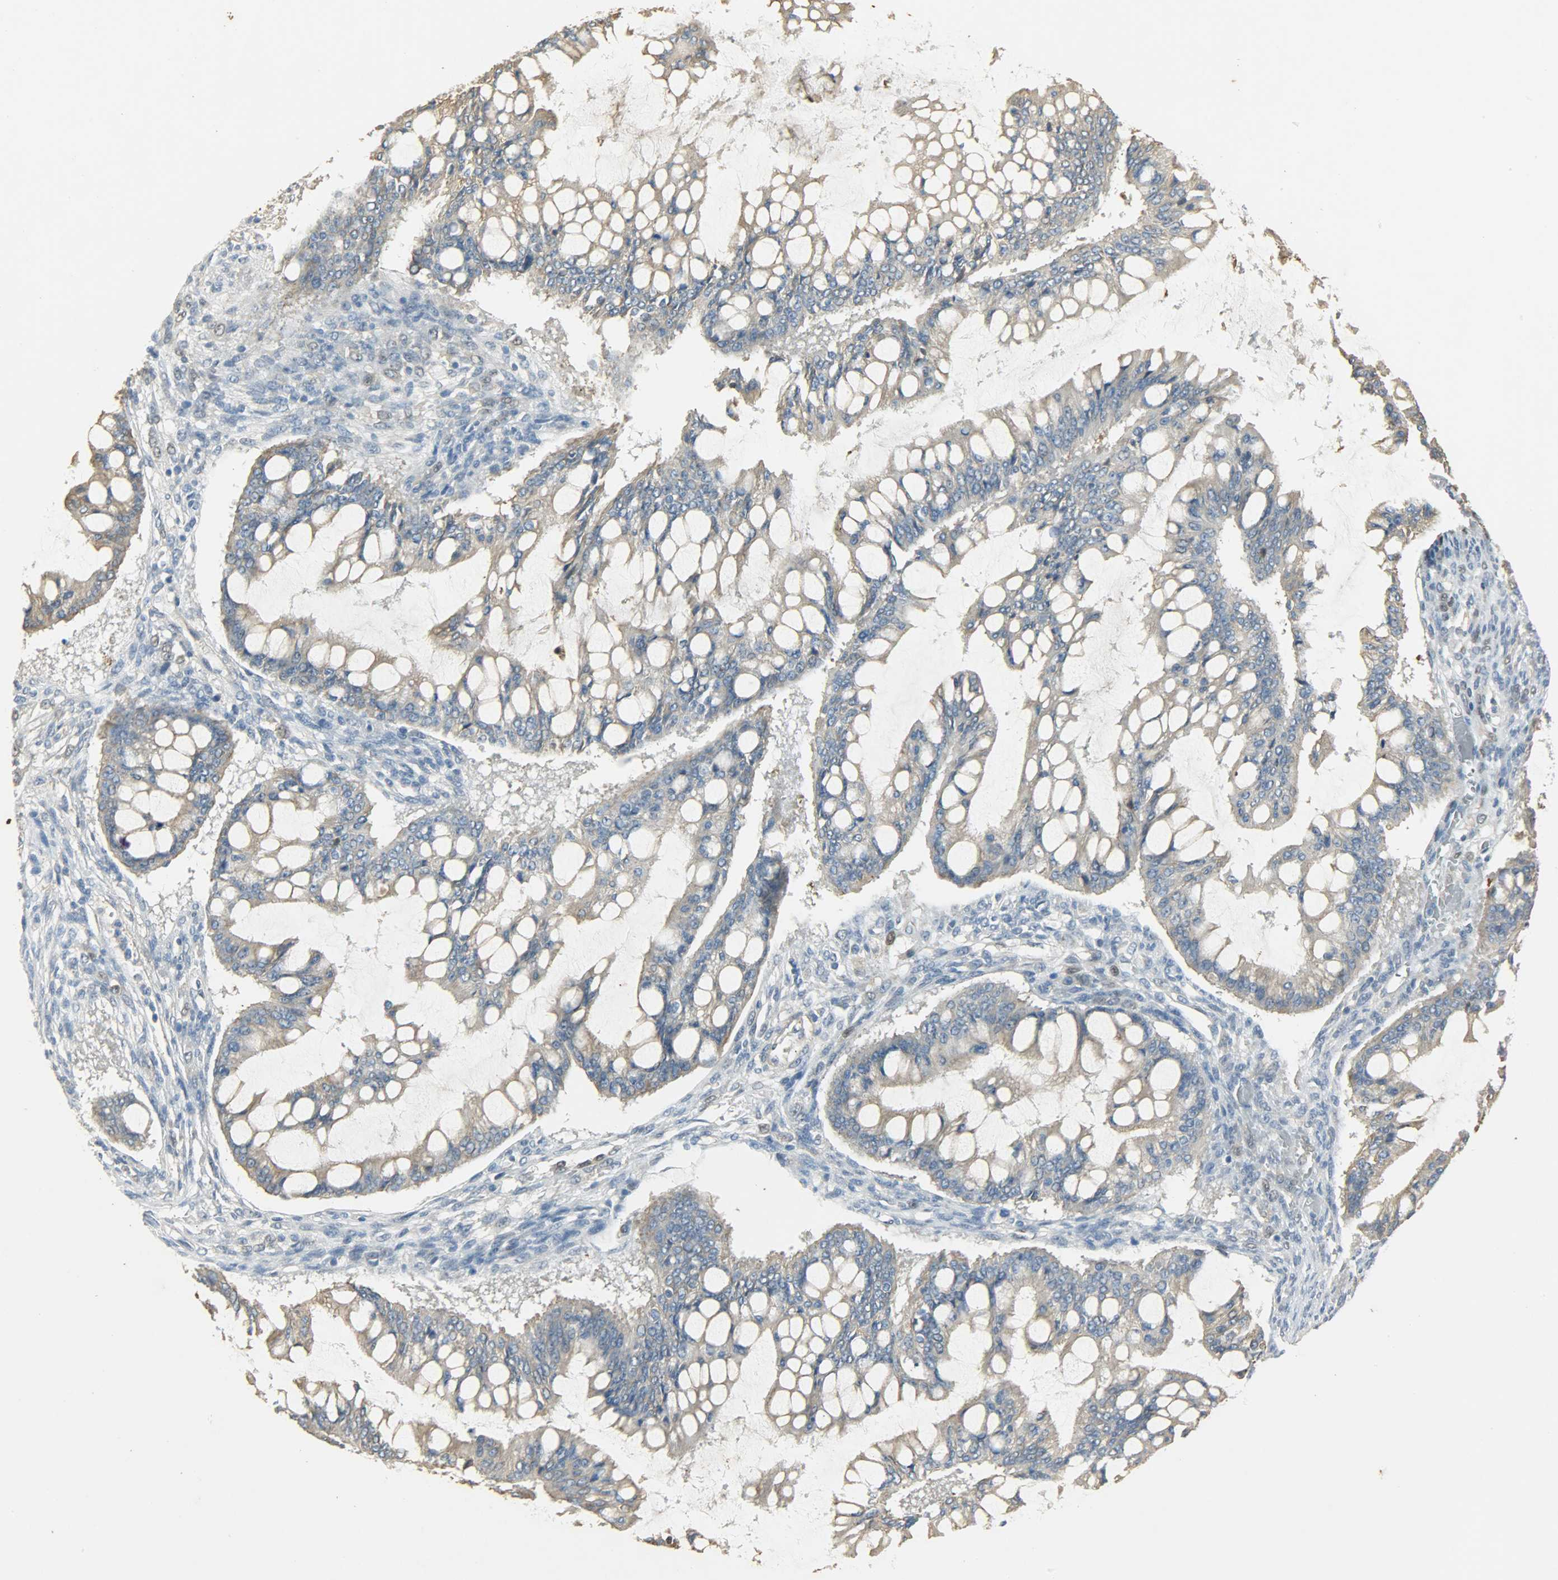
{"staining": {"intensity": "moderate", "quantity": ">75%", "location": "cytoplasmic/membranous"}, "tissue": "ovarian cancer", "cell_type": "Tumor cells", "image_type": "cancer", "snomed": [{"axis": "morphology", "description": "Cystadenocarcinoma, mucinous, NOS"}, {"axis": "topography", "description": "Ovary"}], "caption": "The photomicrograph reveals staining of ovarian cancer (mucinous cystadenocarcinoma), revealing moderate cytoplasmic/membranous protein expression (brown color) within tumor cells.", "gene": "USP13", "patient": {"sex": "female", "age": 73}}